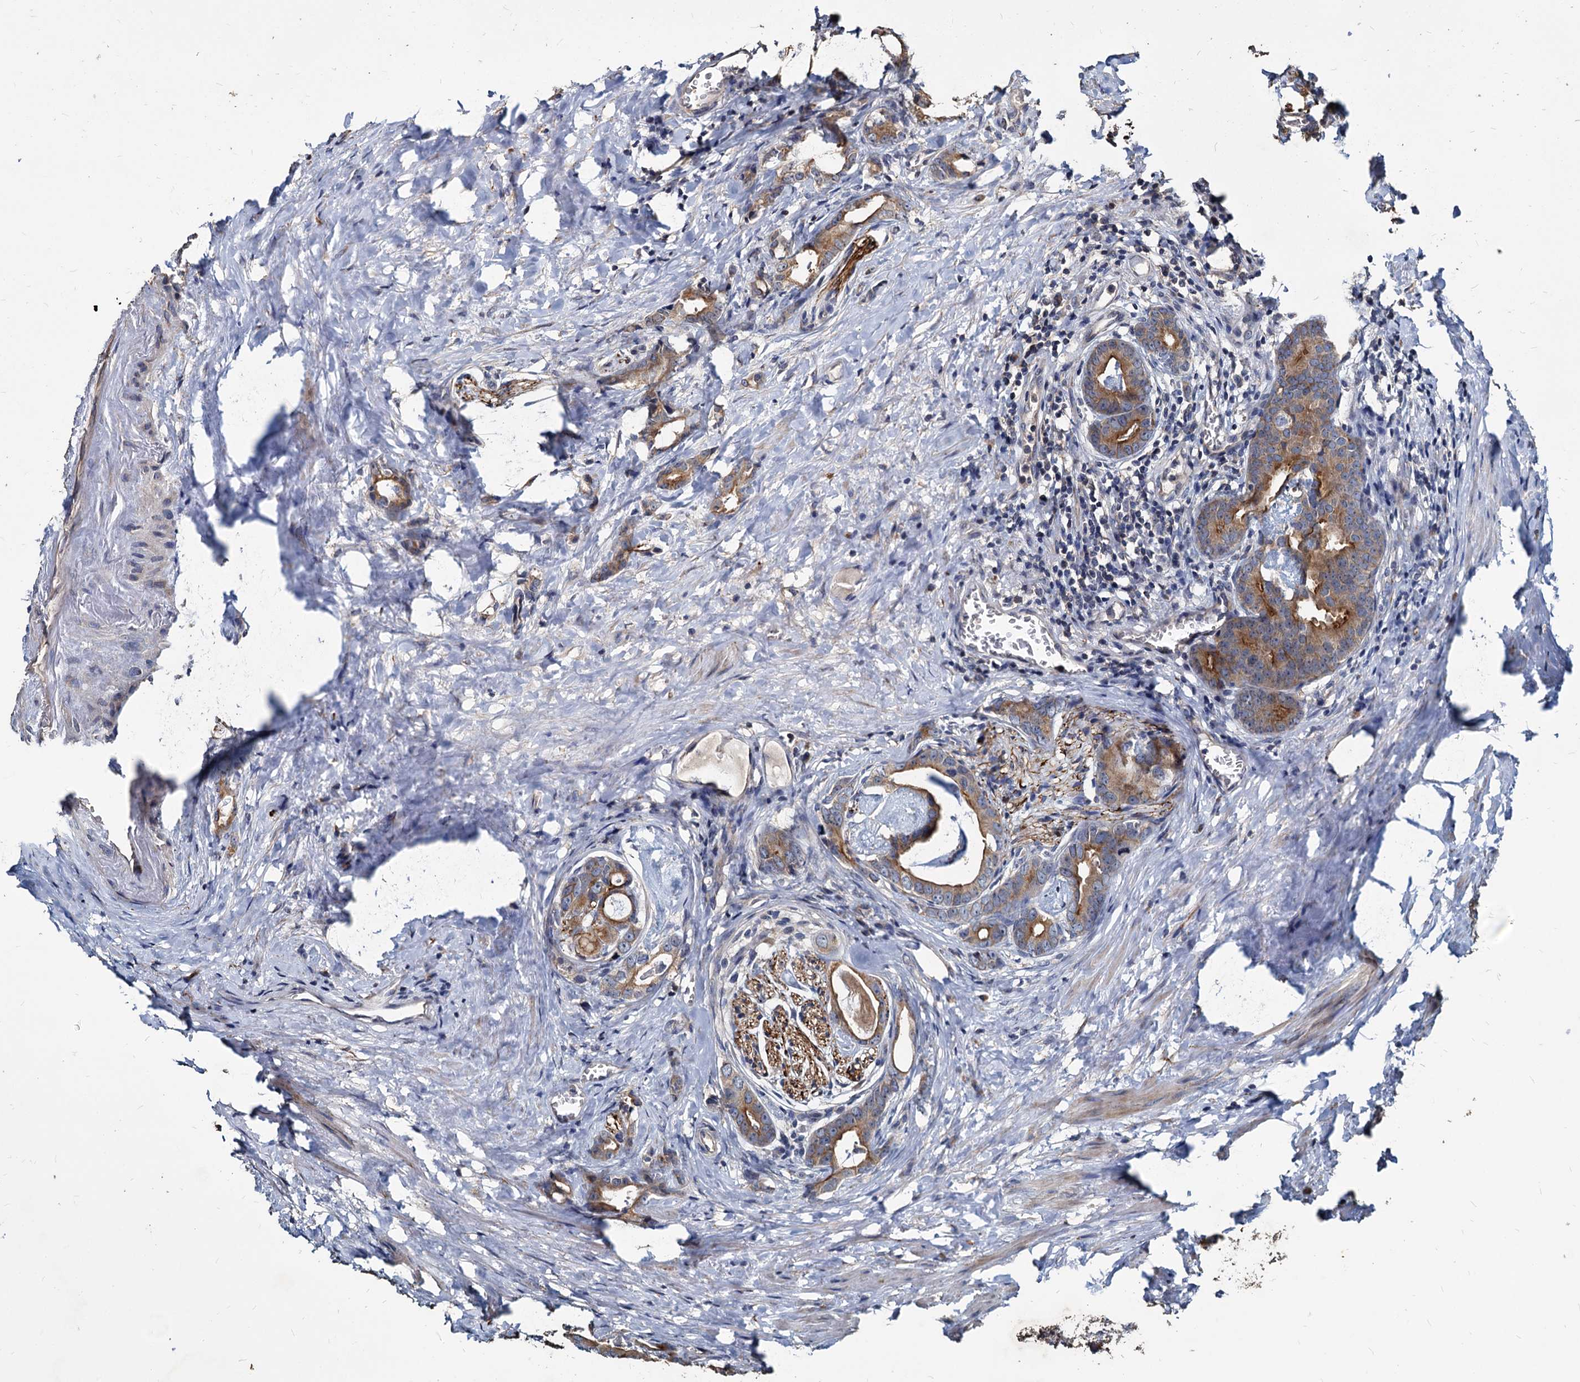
{"staining": {"intensity": "moderate", "quantity": ">75%", "location": "cytoplasmic/membranous"}, "tissue": "prostate cancer", "cell_type": "Tumor cells", "image_type": "cancer", "snomed": [{"axis": "morphology", "description": "Adenocarcinoma, Low grade"}, {"axis": "topography", "description": "Prostate"}], "caption": "The histopathology image demonstrates staining of prostate cancer, revealing moderate cytoplasmic/membranous protein staining (brown color) within tumor cells.", "gene": "DEPDC4", "patient": {"sex": "male", "age": 71}}